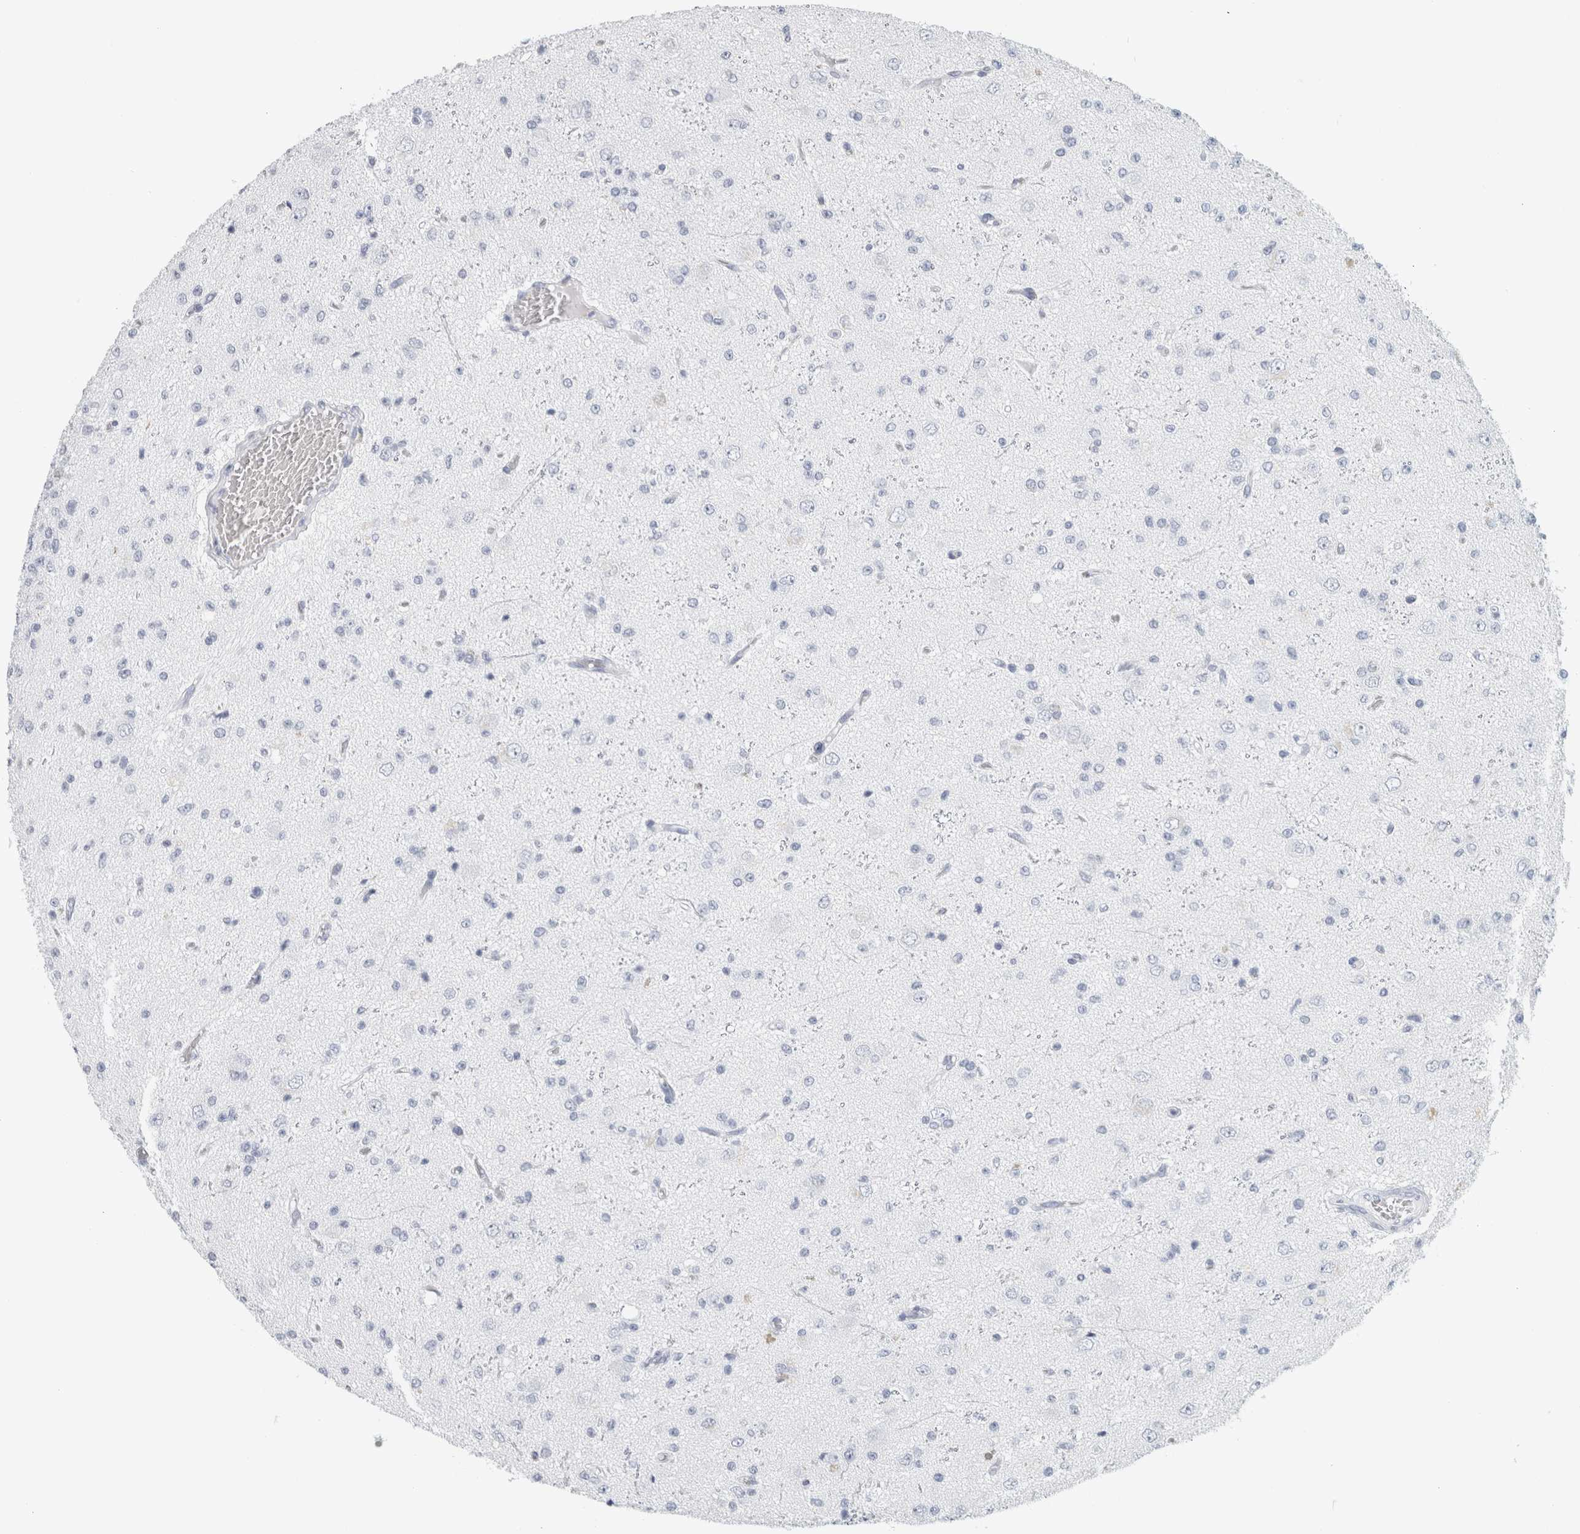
{"staining": {"intensity": "negative", "quantity": "none", "location": "none"}, "tissue": "glioma", "cell_type": "Tumor cells", "image_type": "cancer", "snomed": [{"axis": "morphology", "description": "Glioma, malignant, High grade"}, {"axis": "topography", "description": "pancreas cauda"}], "caption": "IHC photomicrograph of neoplastic tissue: human malignant glioma (high-grade) stained with DAB (3,3'-diaminobenzidine) reveals no significant protein staining in tumor cells. The staining is performed using DAB (3,3'-diaminobenzidine) brown chromogen with nuclei counter-stained in using hematoxylin.", "gene": "CD36", "patient": {"sex": "male", "age": 60}}